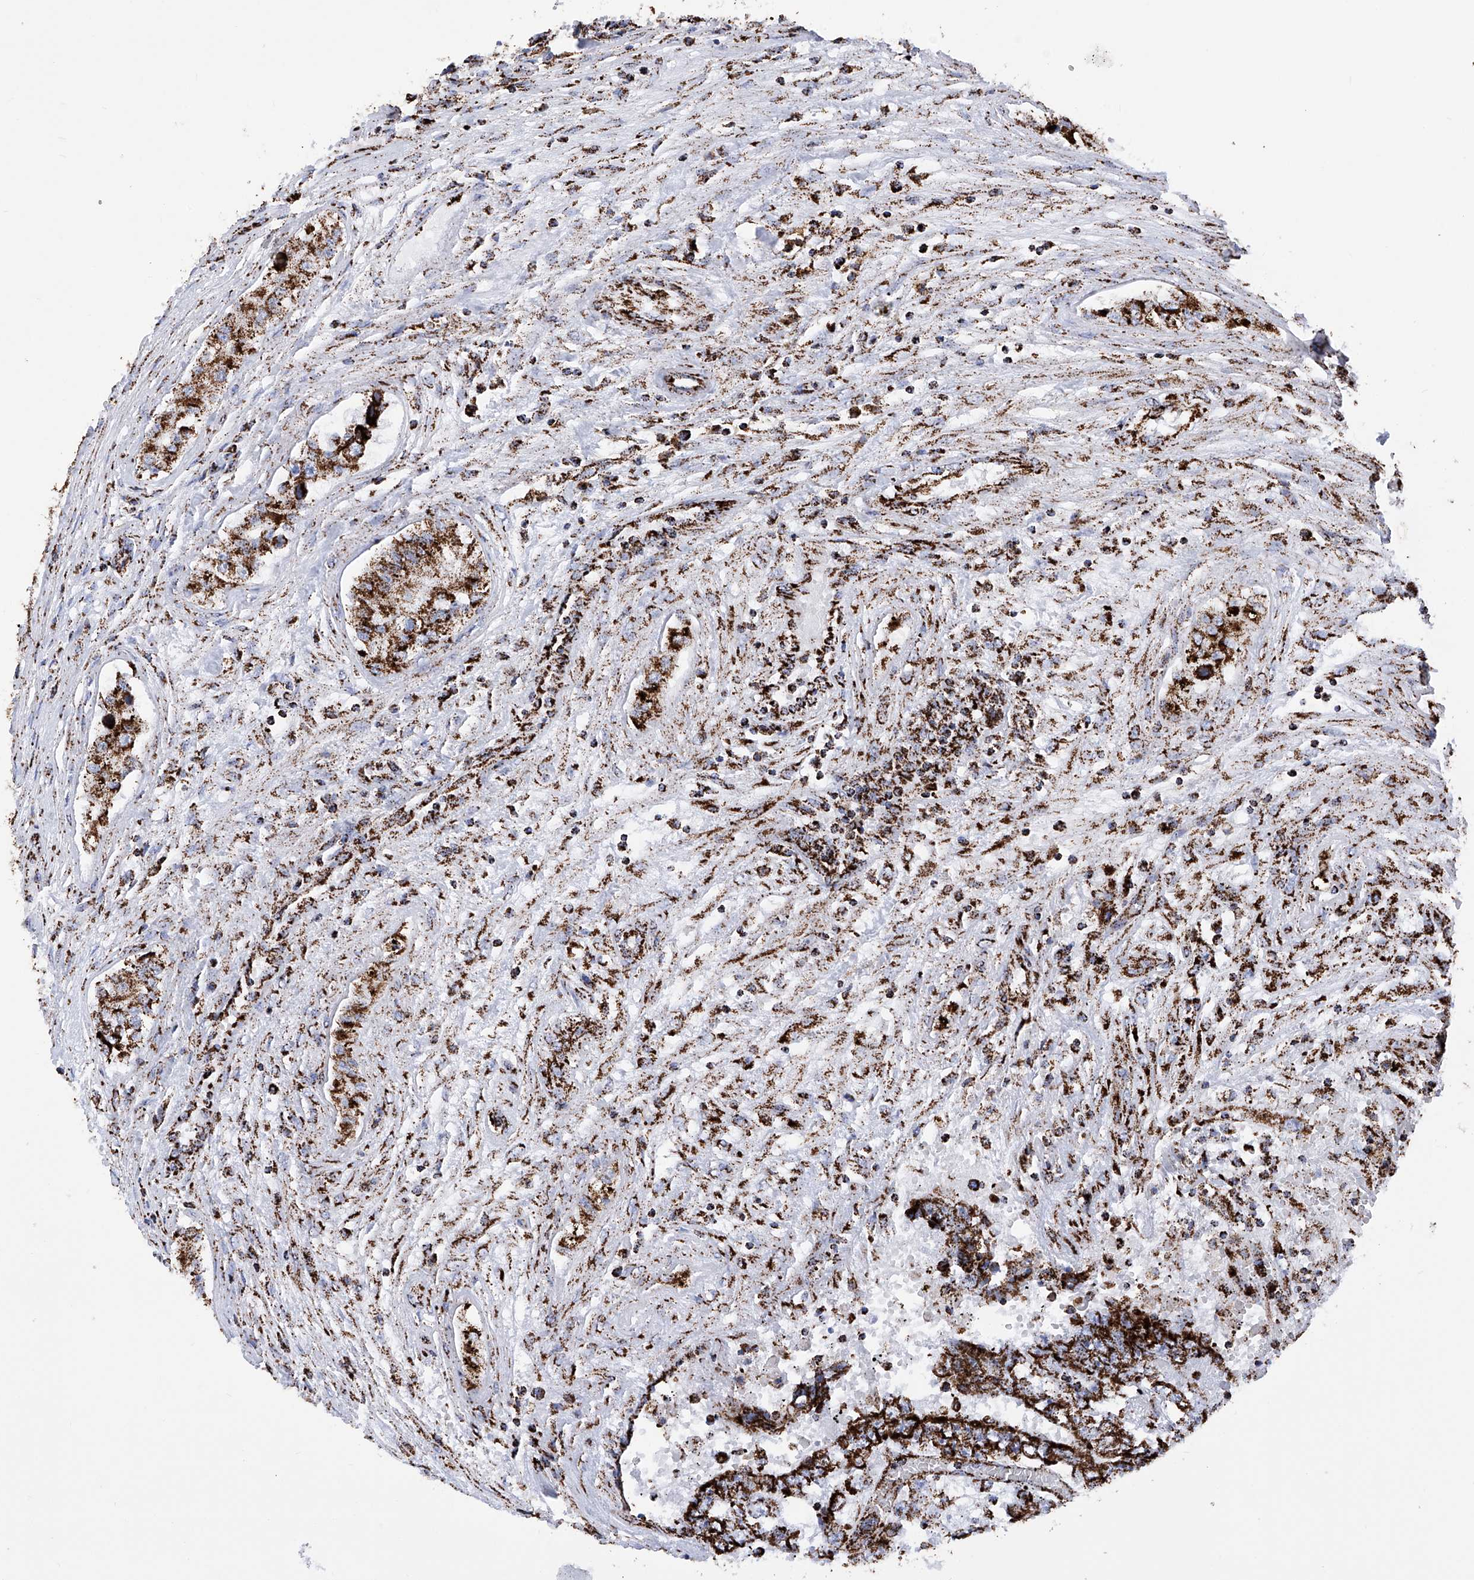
{"staining": {"intensity": "strong", "quantity": ">75%", "location": "cytoplasmic/membranous"}, "tissue": "testis cancer", "cell_type": "Tumor cells", "image_type": "cancer", "snomed": [{"axis": "morphology", "description": "Carcinoma, Embryonal, NOS"}, {"axis": "topography", "description": "Testis"}], "caption": "IHC staining of embryonal carcinoma (testis), which exhibits high levels of strong cytoplasmic/membranous positivity in about >75% of tumor cells indicating strong cytoplasmic/membranous protein positivity. The staining was performed using DAB (3,3'-diaminobenzidine) (brown) for protein detection and nuclei were counterstained in hematoxylin (blue).", "gene": "ATP5PF", "patient": {"sex": "male", "age": 25}}